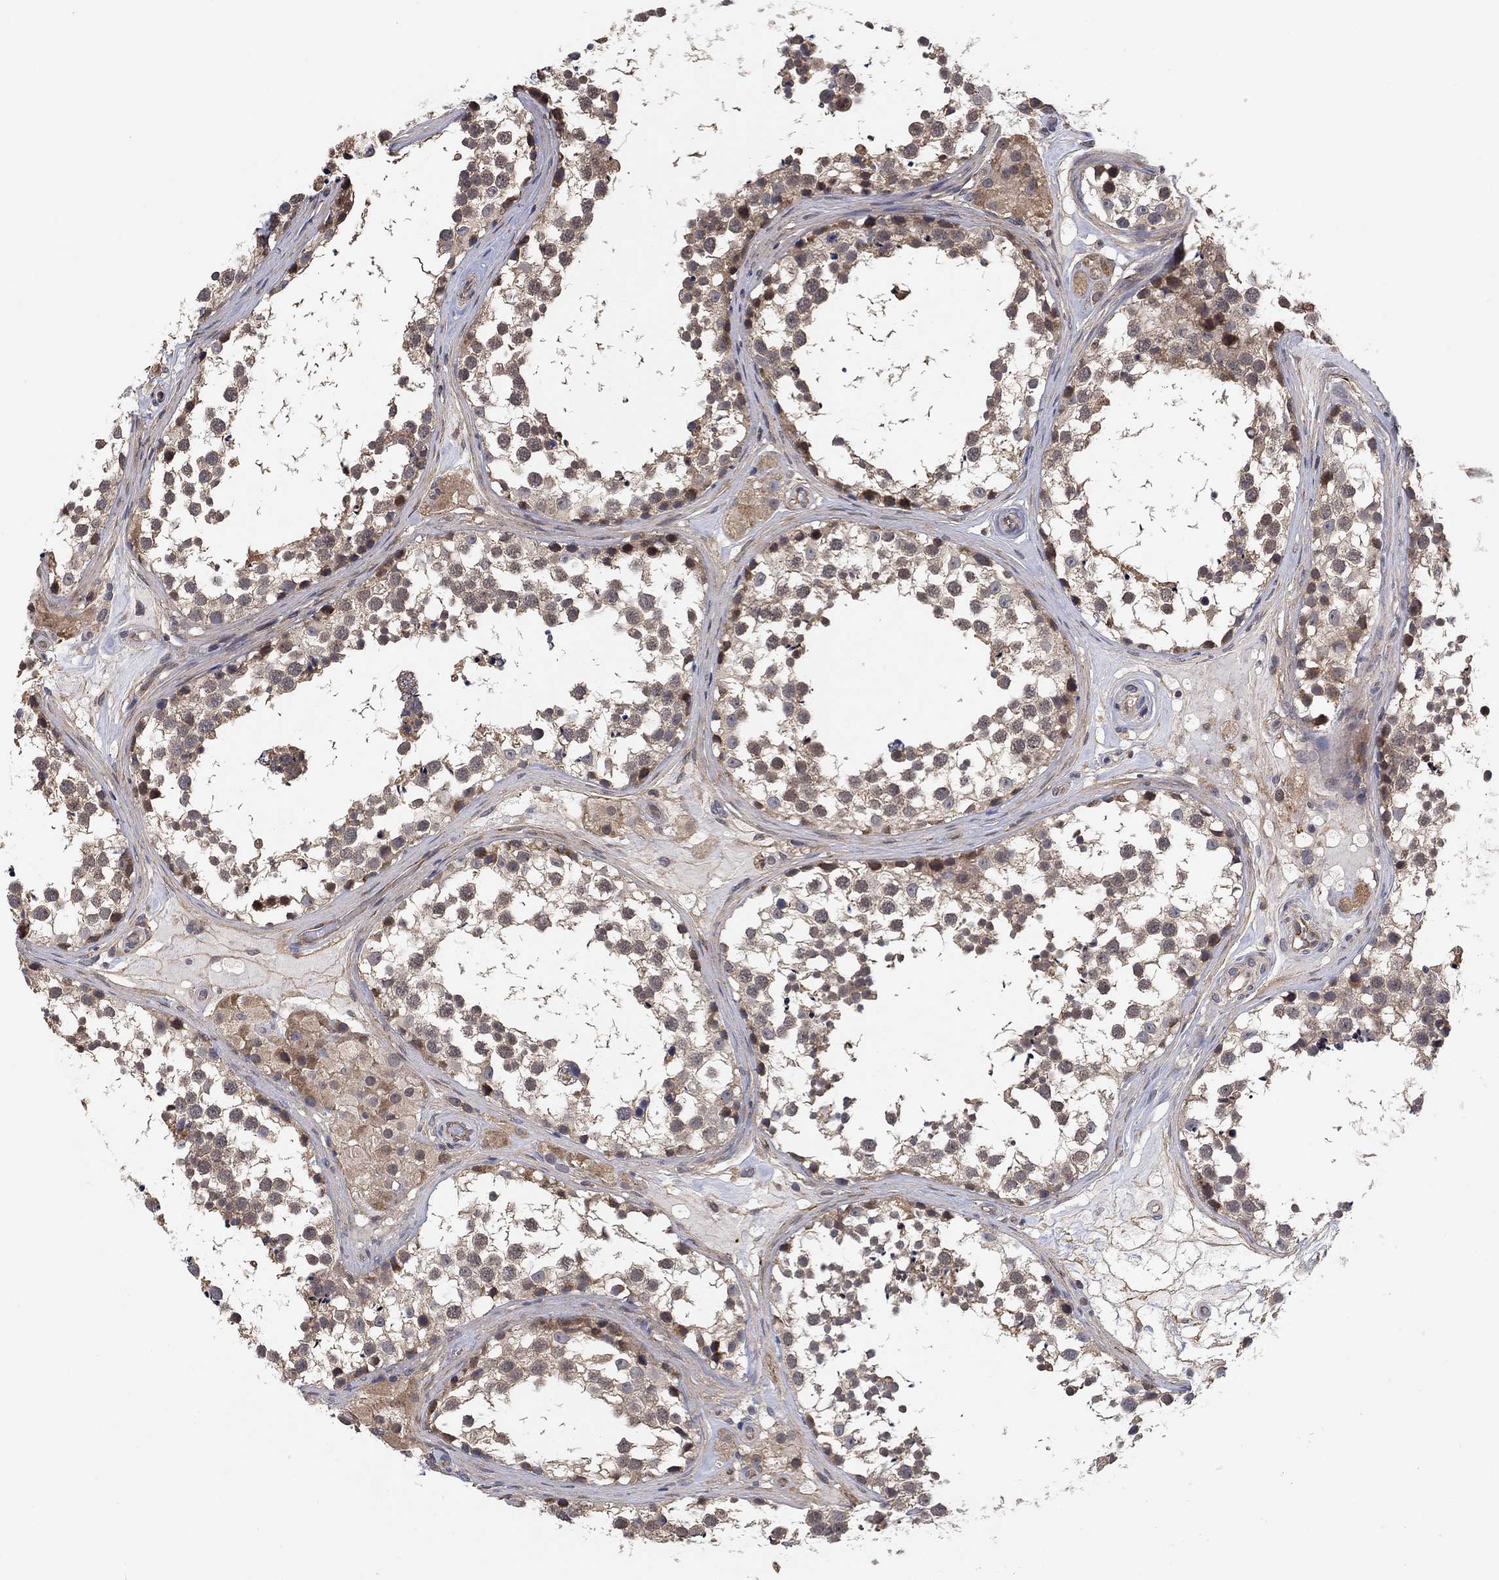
{"staining": {"intensity": "moderate", "quantity": "<25%", "location": "nuclear"}, "tissue": "testis", "cell_type": "Cells in seminiferous ducts", "image_type": "normal", "snomed": [{"axis": "morphology", "description": "Normal tissue, NOS"}, {"axis": "morphology", "description": "Seminoma, NOS"}, {"axis": "topography", "description": "Testis"}], "caption": "Immunohistochemical staining of normal testis demonstrates <25% levels of moderate nuclear protein positivity in approximately <25% of cells in seminiferous ducts. The staining was performed using DAB (3,3'-diaminobenzidine), with brown indicating positive protein expression. Nuclei are stained blue with hematoxylin.", "gene": "MCUR1", "patient": {"sex": "male", "age": 65}}